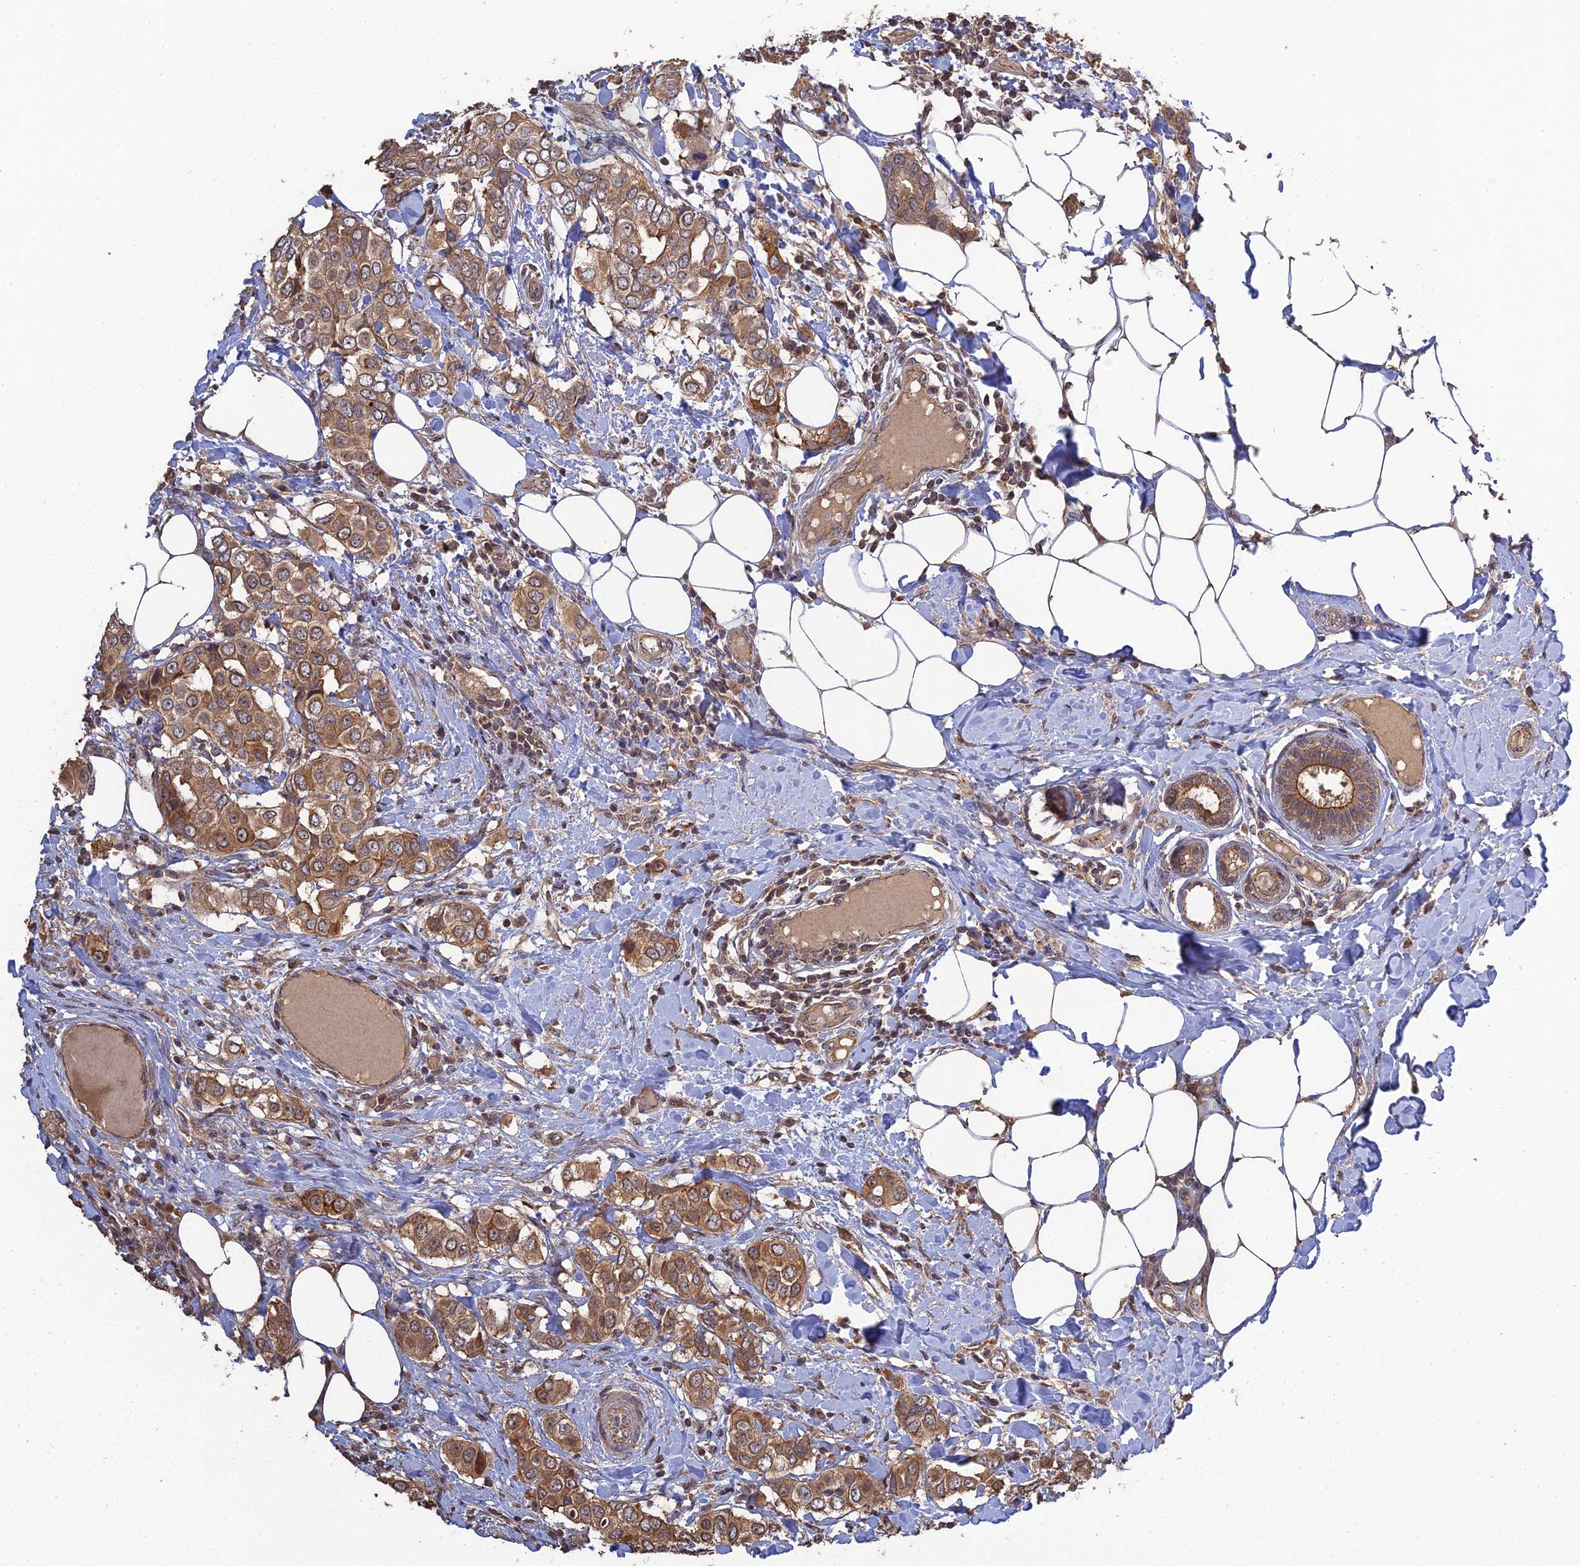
{"staining": {"intensity": "moderate", "quantity": ">75%", "location": "cytoplasmic/membranous"}, "tissue": "breast cancer", "cell_type": "Tumor cells", "image_type": "cancer", "snomed": [{"axis": "morphology", "description": "Lobular carcinoma"}, {"axis": "topography", "description": "Breast"}], "caption": "Breast cancer (lobular carcinoma) stained with DAB (3,3'-diaminobenzidine) immunohistochemistry (IHC) exhibits medium levels of moderate cytoplasmic/membranous staining in approximately >75% of tumor cells.", "gene": "ARHGAP40", "patient": {"sex": "female", "age": 51}}